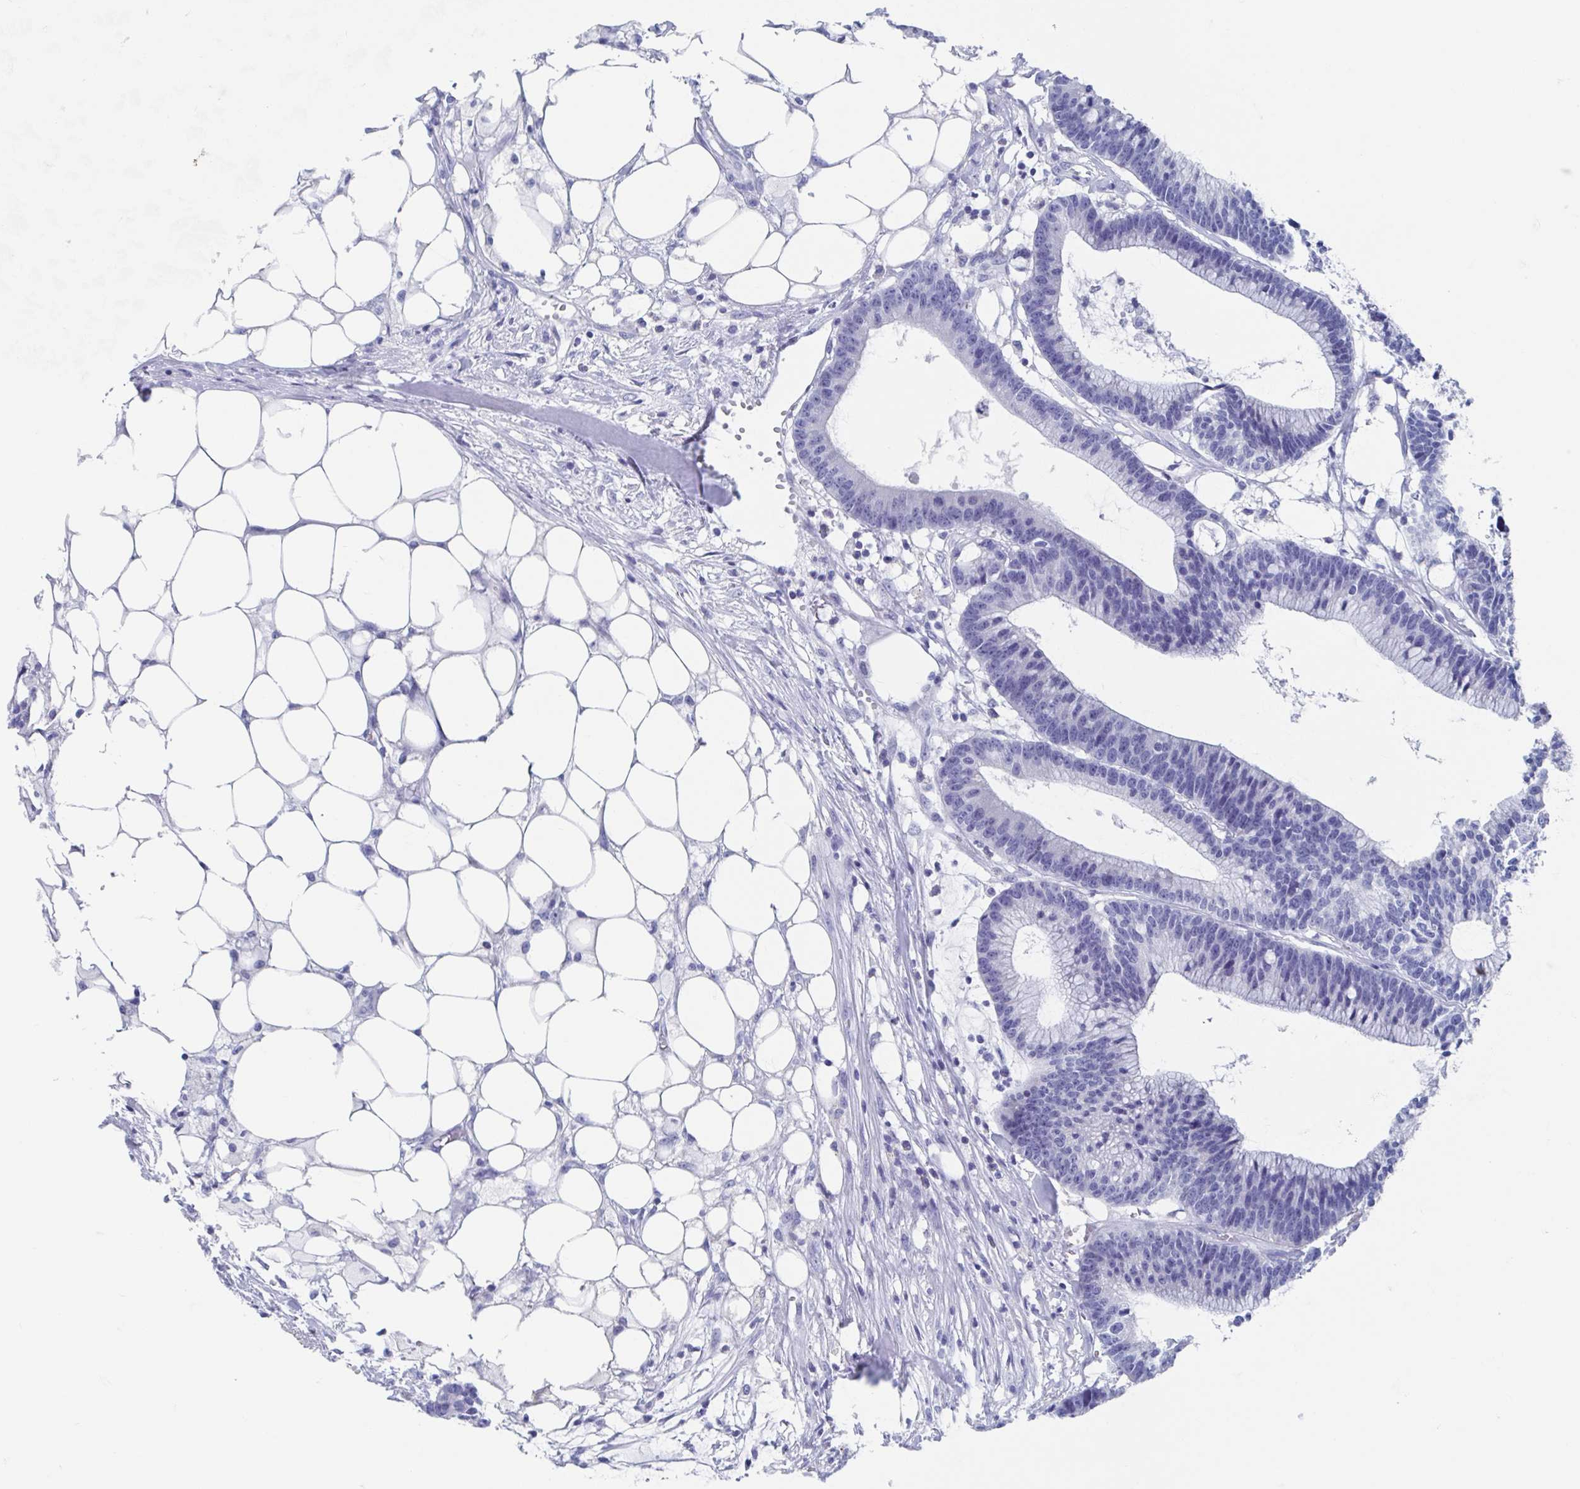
{"staining": {"intensity": "negative", "quantity": "none", "location": "none"}, "tissue": "colorectal cancer", "cell_type": "Tumor cells", "image_type": "cancer", "snomed": [{"axis": "morphology", "description": "Adenocarcinoma, NOS"}, {"axis": "topography", "description": "Colon"}], "caption": "DAB (3,3'-diaminobenzidine) immunohistochemical staining of human colorectal cancer shows no significant expression in tumor cells.", "gene": "SHCBP1L", "patient": {"sex": "female", "age": 78}}